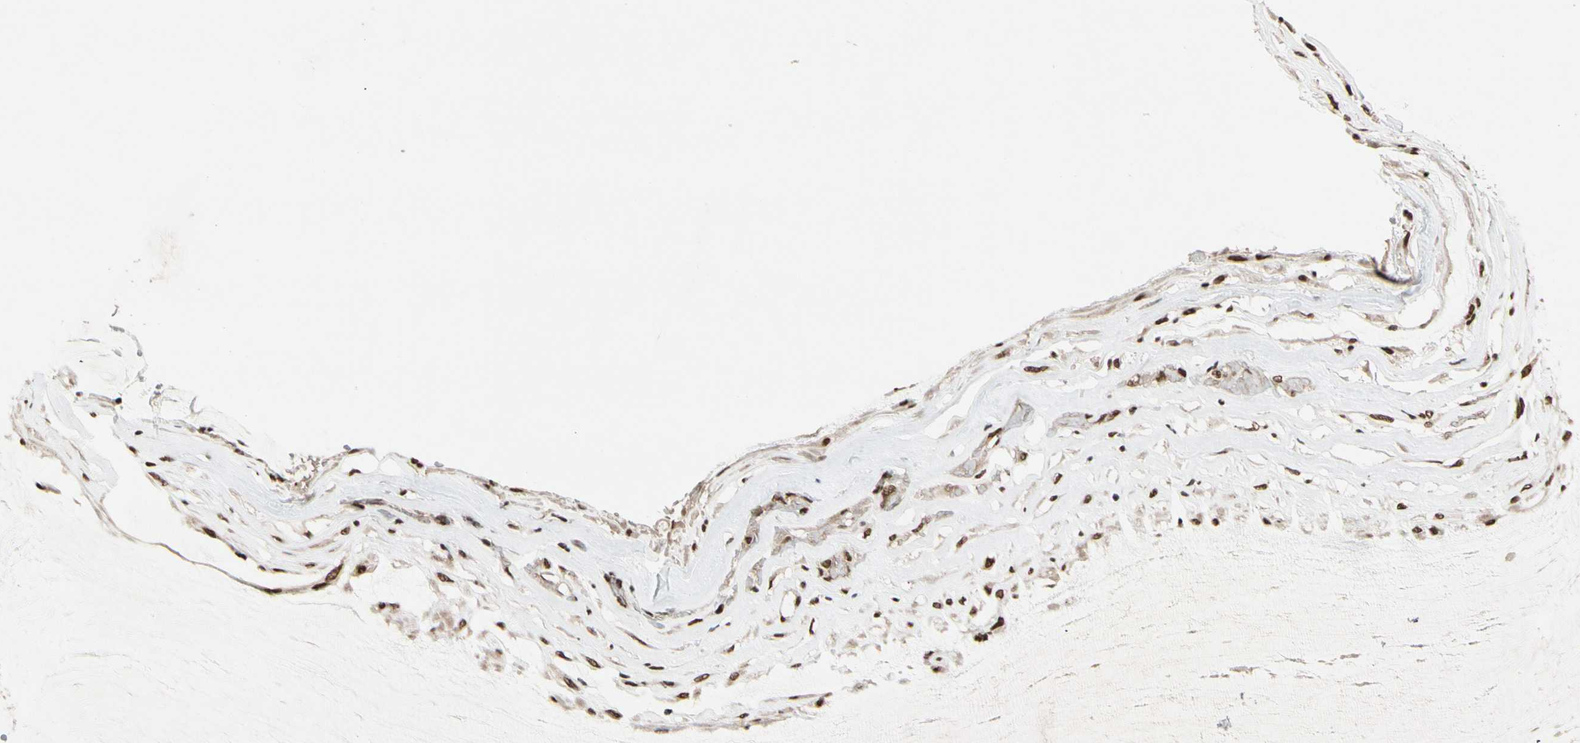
{"staining": {"intensity": "strong", "quantity": ">75%", "location": "nuclear"}, "tissue": "ovarian cancer", "cell_type": "Tumor cells", "image_type": "cancer", "snomed": [{"axis": "morphology", "description": "Cystadenocarcinoma, mucinous, NOS"}, {"axis": "topography", "description": "Ovary"}], "caption": "Mucinous cystadenocarcinoma (ovarian) was stained to show a protein in brown. There is high levels of strong nuclear staining in approximately >75% of tumor cells. The staining is performed using DAB (3,3'-diaminobenzidine) brown chromogen to label protein expression. The nuclei are counter-stained blue using hematoxylin.", "gene": "CHAMP1", "patient": {"sex": "female", "age": 39}}